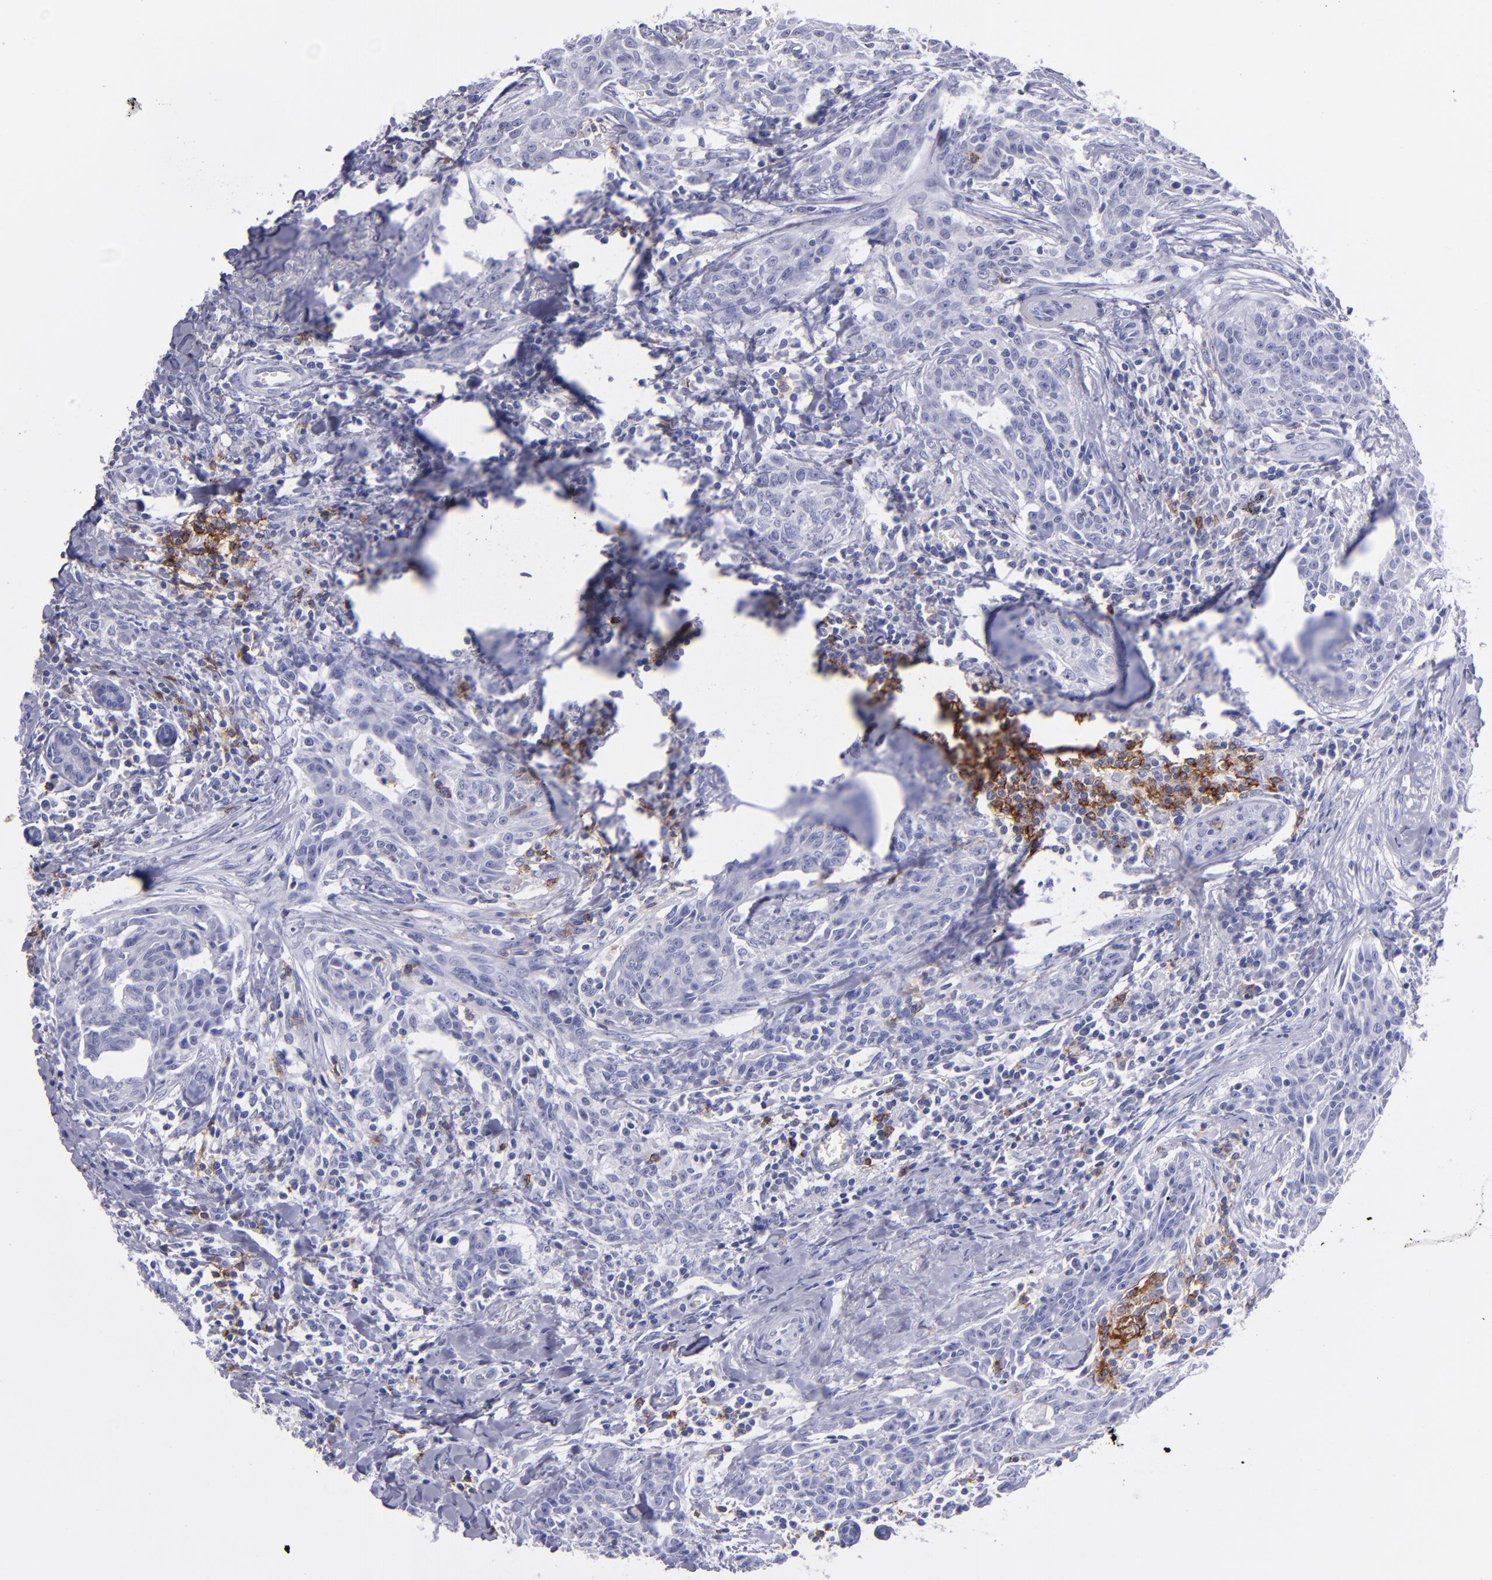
{"staining": {"intensity": "negative", "quantity": "none", "location": "none"}, "tissue": "breast cancer", "cell_type": "Tumor cells", "image_type": "cancer", "snomed": [{"axis": "morphology", "description": "Duct carcinoma"}, {"axis": "topography", "description": "Breast"}], "caption": "Tumor cells show no significant protein positivity in breast intraductal carcinoma.", "gene": "CD37", "patient": {"sex": "female", "age": 50}}